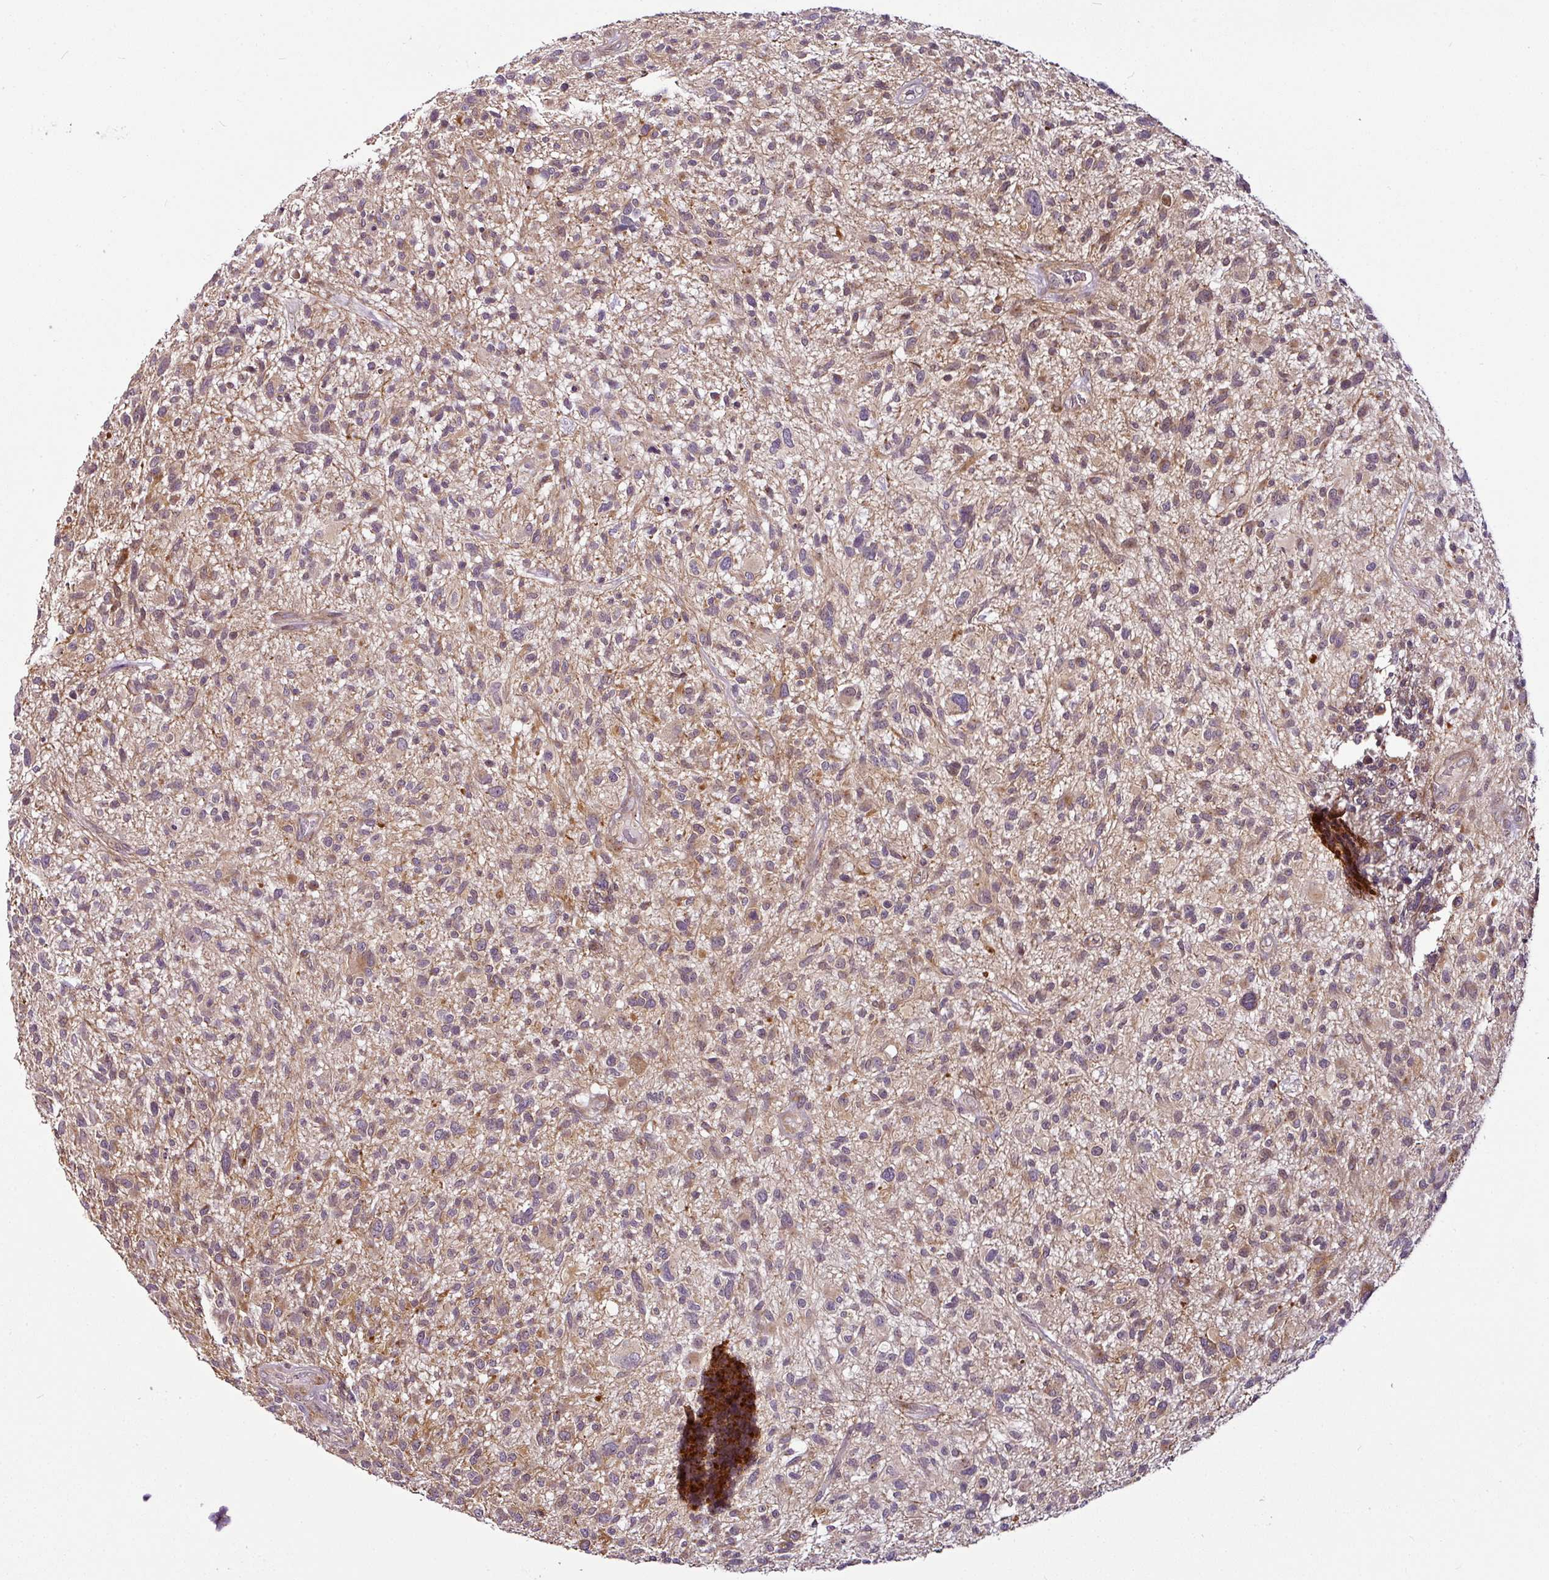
{"staining": {"intensity": "moderate", "quantity": "25%-75%", "location": "cytoplasmic/membranous"}, "tissue": "glioma", "cell_type": "Tumor cells", "image_type": "cancer", "snomed": [{"axis": "morphology", "description": "Glioma, malignant, High grade"}, {"axis": "topography", "description": "Brain"}], "caption": "An immunohistochemistry image of tumor tissue is shown. Protein staining in brown highlights moderate cytoplasmic/membranous positivity in malignant glioma (high-grade) within tumor cells. (Stains: DAB in brown, nuclei in blue, Microscopy: brightfield microscopy at high magnification).", "gene": "DCAF13", "patient": {"sex": "male", "age": 47}}